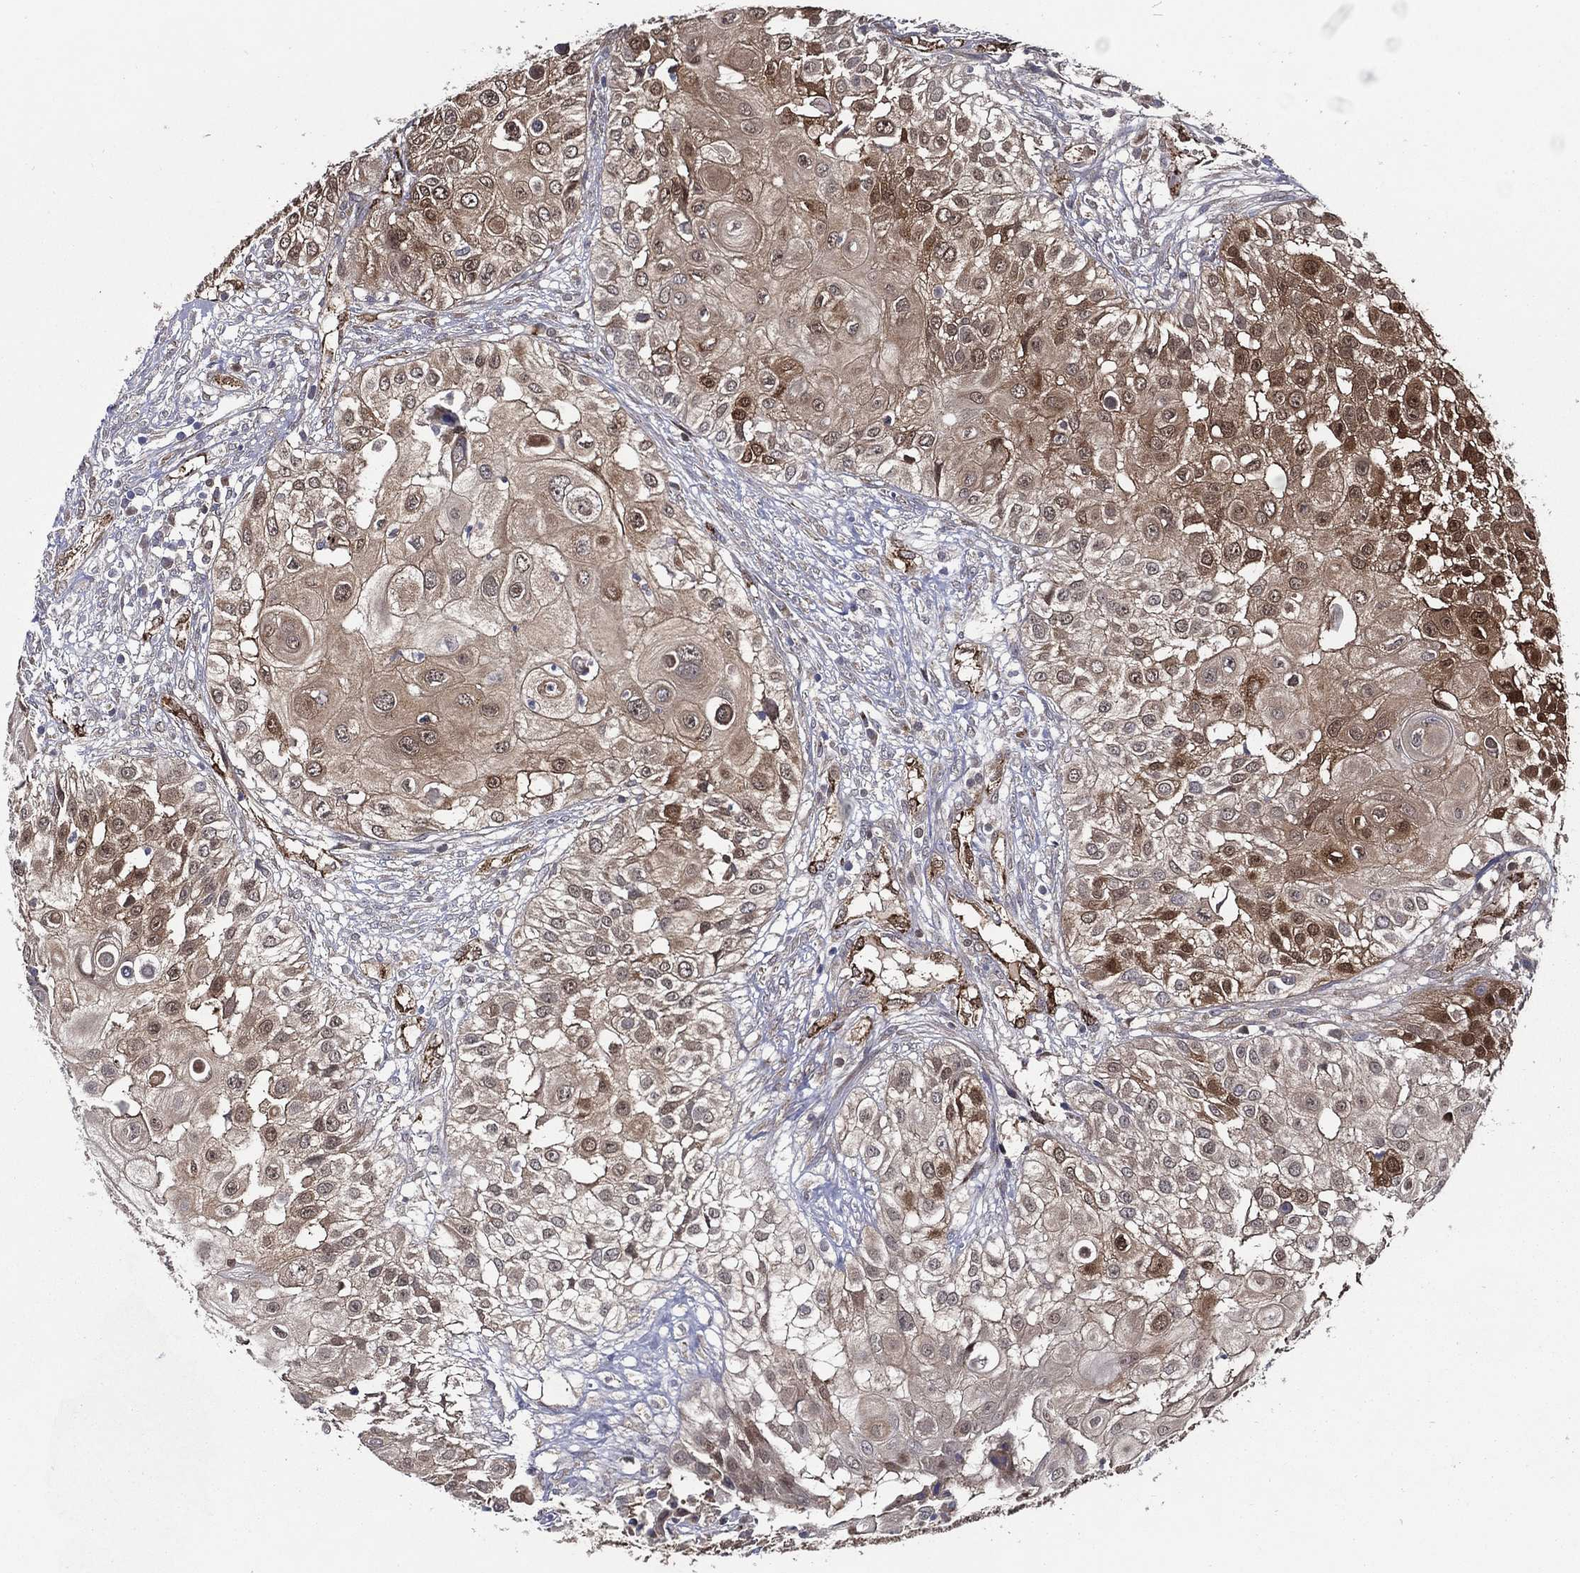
{"staining": {"intensity": "moderate", "quantity": "25%-75%", "location": "cytoplasmic/membranous"}, "tissue": "urothelial cancer", "cell_type": "Tumor cells", "image_type": "cancer", "snomed": [{"axis": "morphology", "description": "Urothelial carcinoma, High grade"}, {"axis": "topography", "description": "Urinary bladder"}], "caption": "Urothelial cancer stained with a protein marker displays moderate staining in tumor cells.", "gene": "ARHGAP11A", "patient": {"sex": "female", "age": 79}}